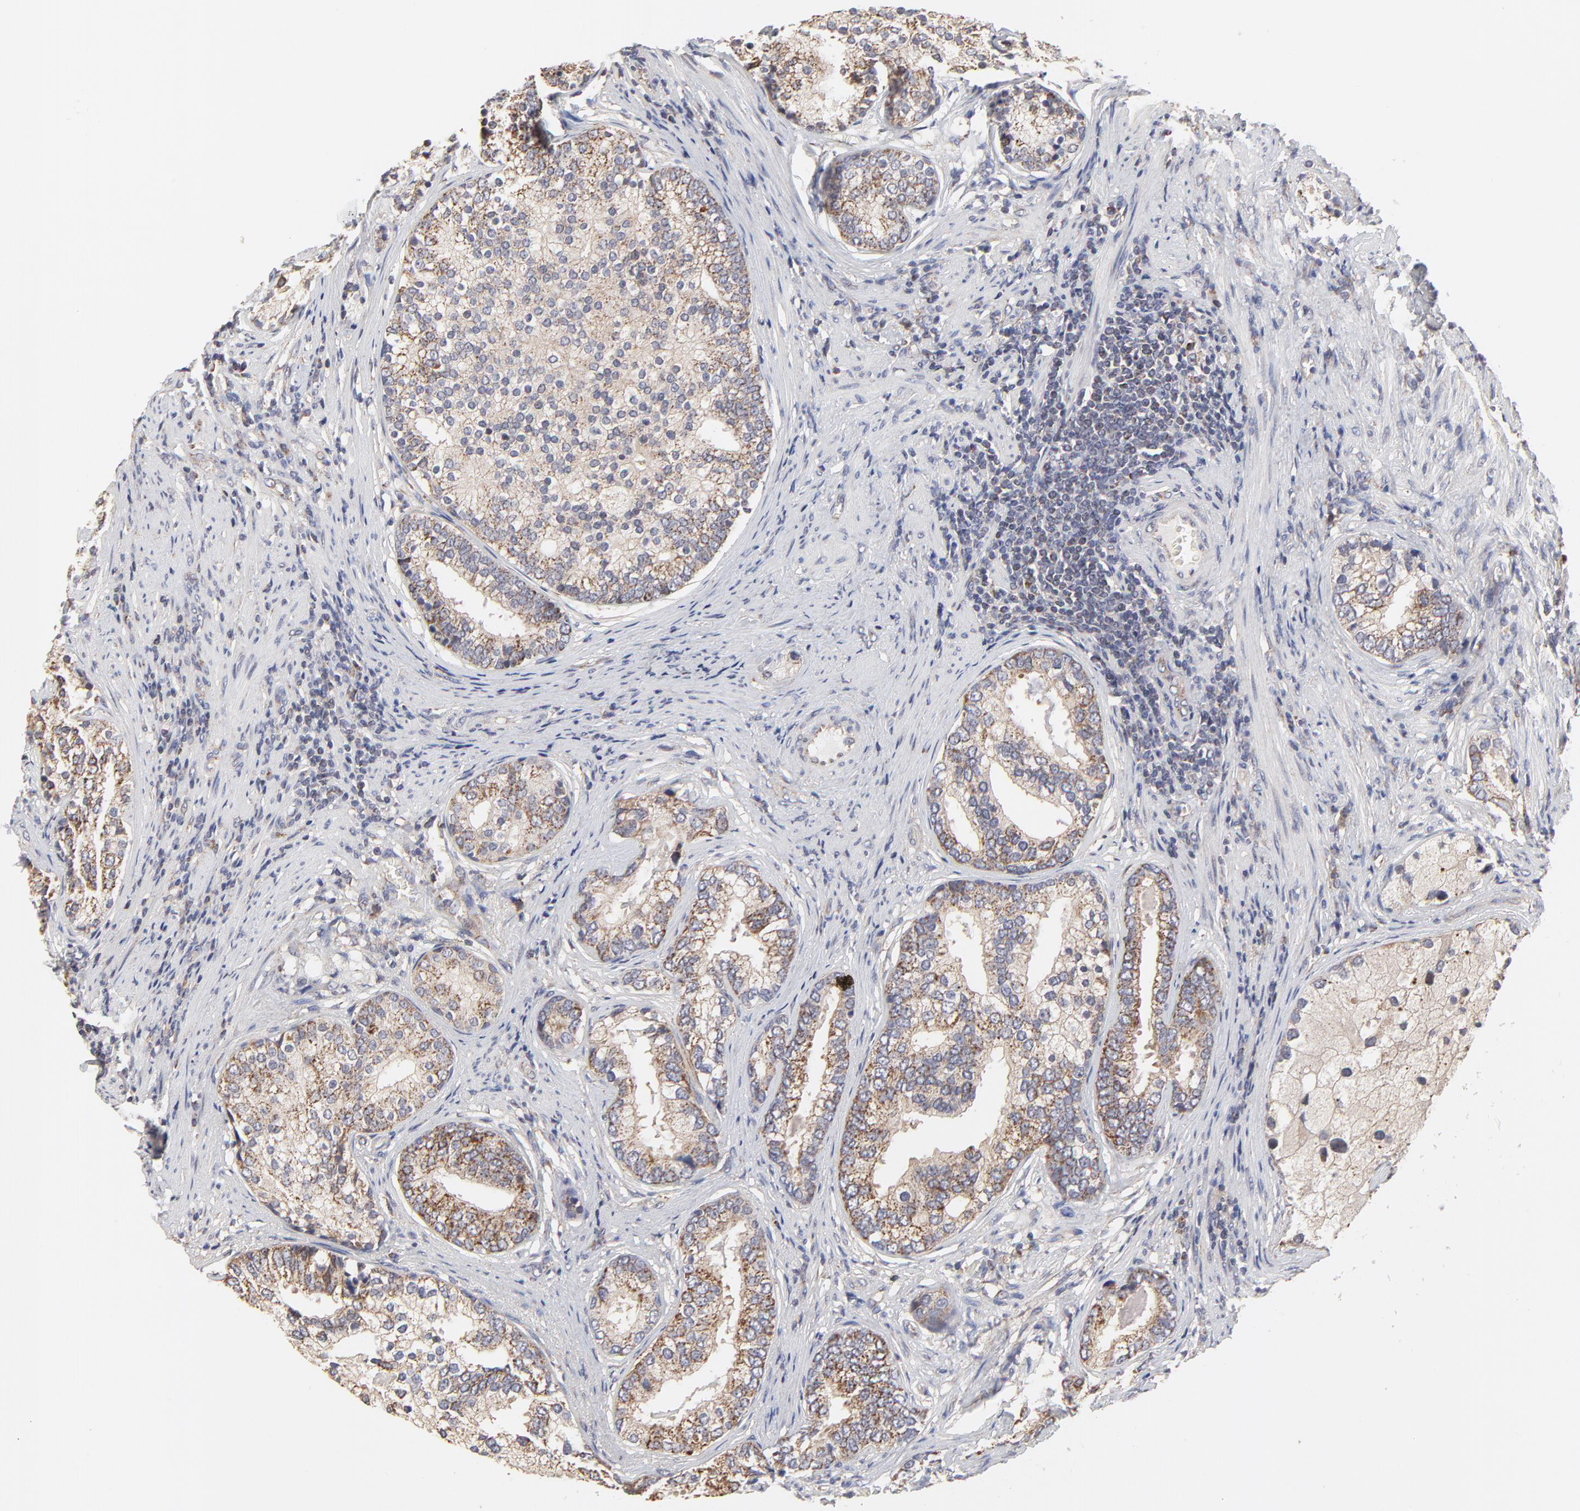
{"staining": {"intensity": "weak", "quantity": "25%-75%", "location": "cytoplasmic/membranous"}, "tissue": "prostate cancer", "cell_type": "Tumor cells", "image_type": "cancer", "snomed": [{"axis": "morphology", "description": "Adenocarcinoma, Low grade"}, {"axis": "topography", "description": "Prostate"}], "caption": "This micrograph demonstrates immunohistochemistry (IHC) staining of prostate adenocarcinoma (low-grade), with low weak cytoplasmic/membranous positivity in about 25%-75% of tumor cells.", "gene": "ZNF550", "patient": {"sex": "male", "age": 71}}